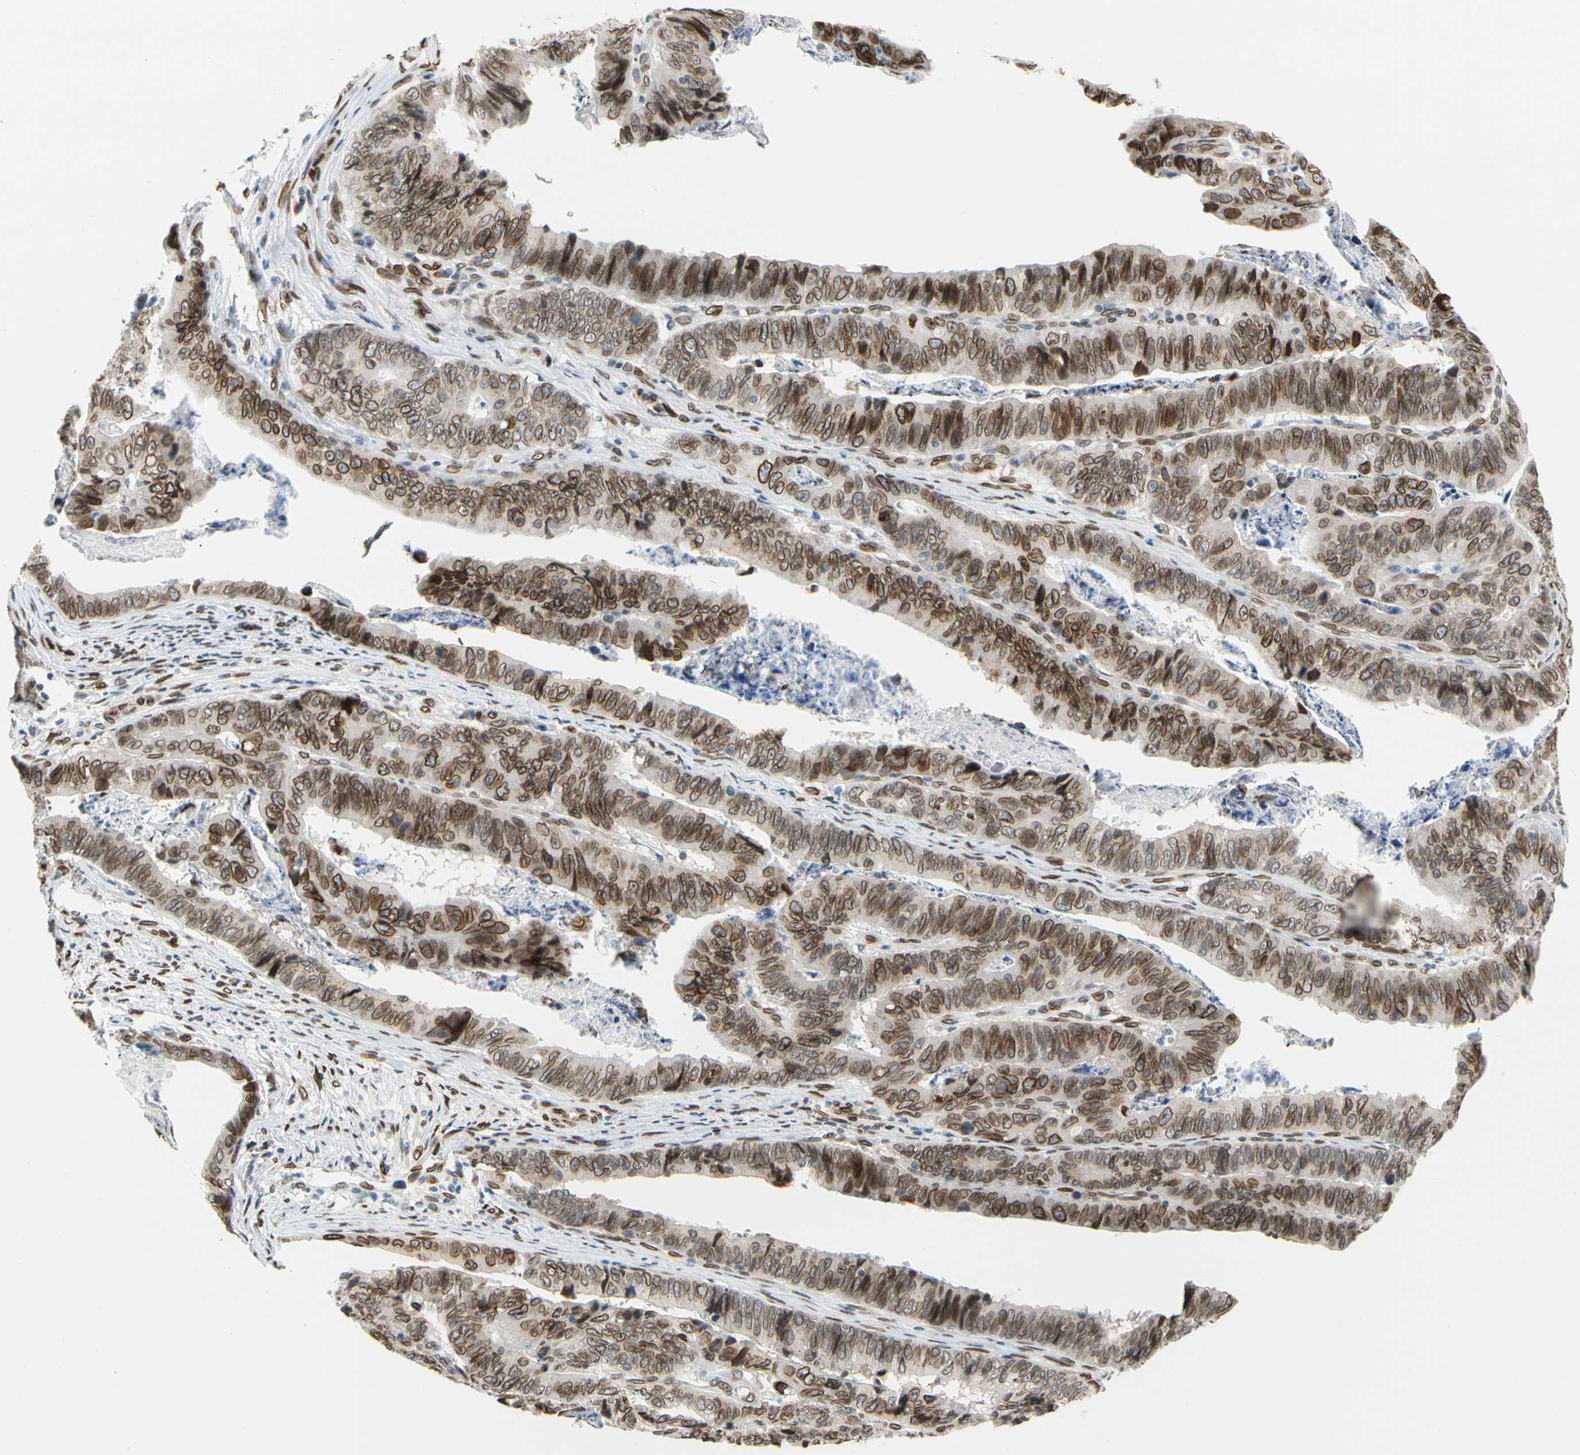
{"staining": {"intensity": "strong", "quantity": ">75%", "location": "cytoplasmic/membranous,nuclear"}, "tissue": "stomach cancer", "cell_type": "Tumor cells", "image_type": "cancer", "snomed": [{"axis": "morphology", "description": "Adenocarcinoma, NOS"}, {"axis": "topography", "description": "Stomach, lower"}], "caption": "This is a histology image of immunohistochemistry (IHC) staining of adenocarcinoma (stomach), which shows strong expression in the cytoplasmic/membranous and nuclear of tumor cells.", "gene": "SUN1", "patient": {"sex": "male", "age": 77}}